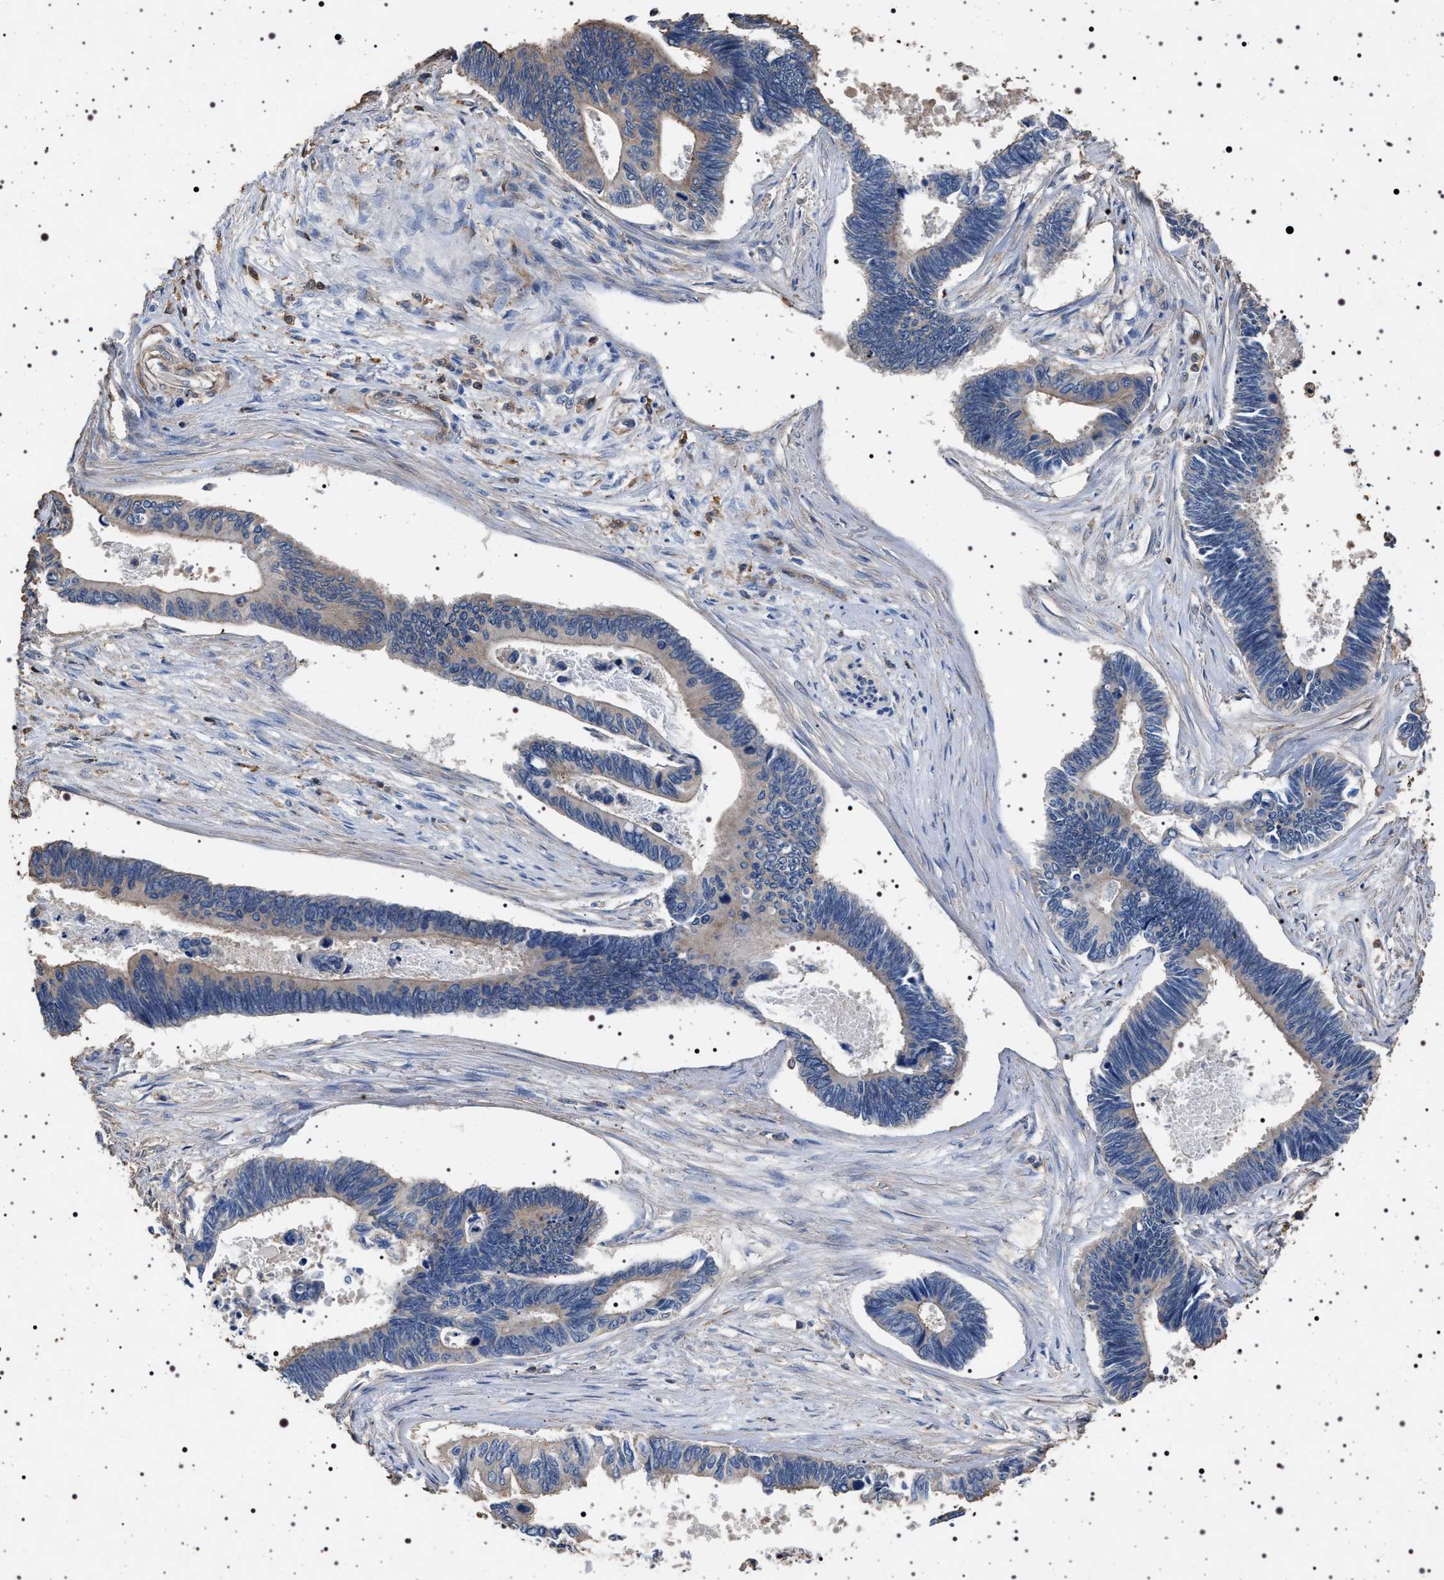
{"staining": {"intensity": "weak", "quantity": "25%-75%", "location": "cytoplasmic/membranous"}, "tissue": "pancreatic cancer", "cell_type": "Tumor cells", "image_type": "cancer", "snomed": [{"axis": "morphology", "description": "Adenocarcinoma, NOS"}, {"axis": "topography", "description": "Pancreas"}], "caption": "An IHC micrograph of neoplastic tissue is shown. Protein staining in brown highlights weak cytoplasmic/membranous positivity in pancreatic cancer within tumor cells.", "gene": "SMAP2", "patient": {"sex": "female", "age": 70}}